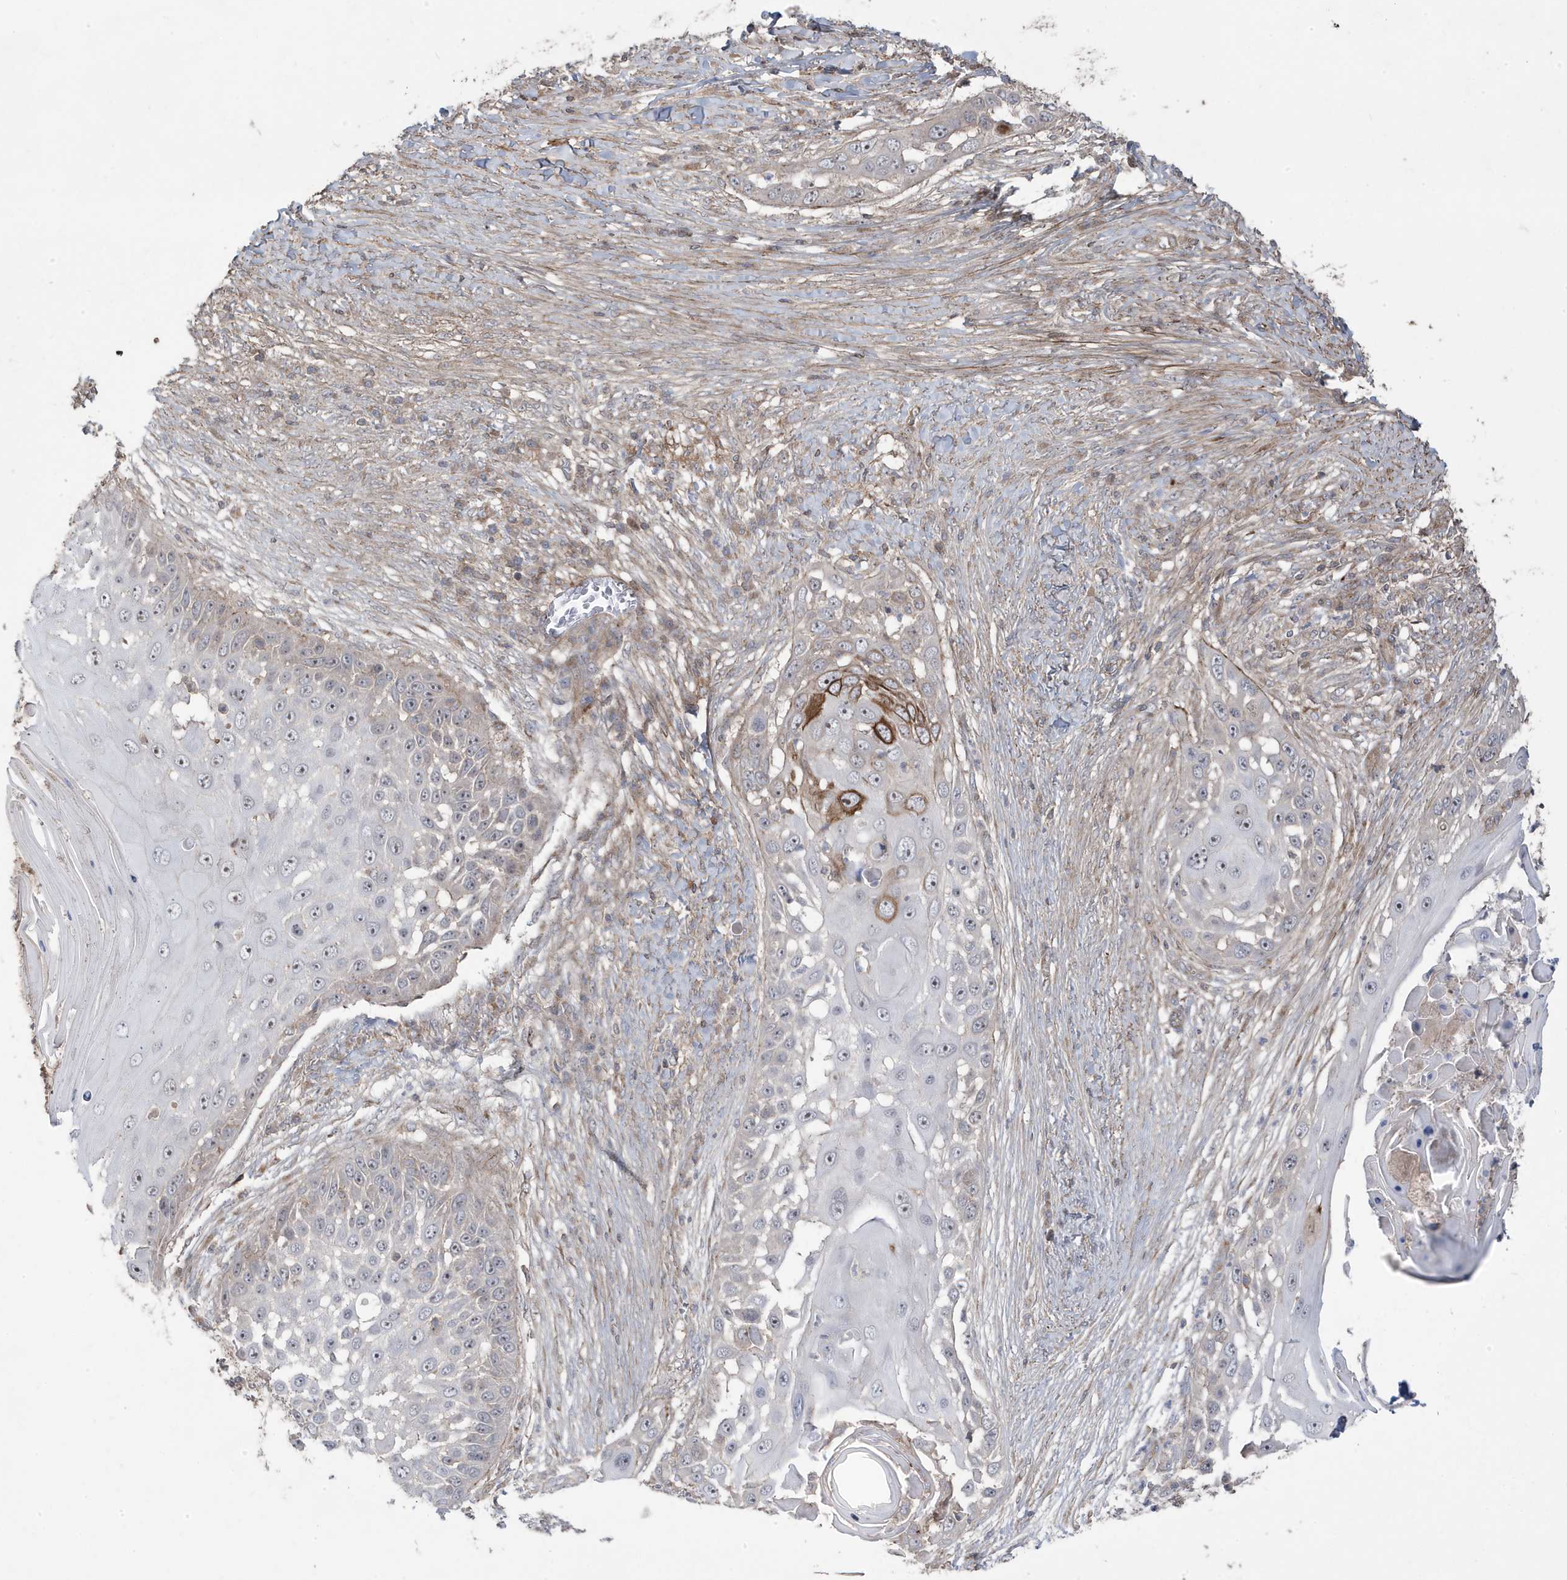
{"staining": {"intensity": "strong", "quantity": "<25%", "location": "cytoplasmic/membranous"}, "tissue": "skin cancer", "cell_type": "Tumor cells", "image_type": "cancer", "snomed": [{"axis": "morphology", "description": "Squamous cell carcinoma, NOS"}, {"axis": "topography", "description": "Skin"}], "caption": "Squamous cell carcinoma (skin) stained for a protein exhibits strong cytoplasmic/membranous positivity in tumor cells.", "gene": "CETN3", "patient": {"sex": "female", "age": 44}}